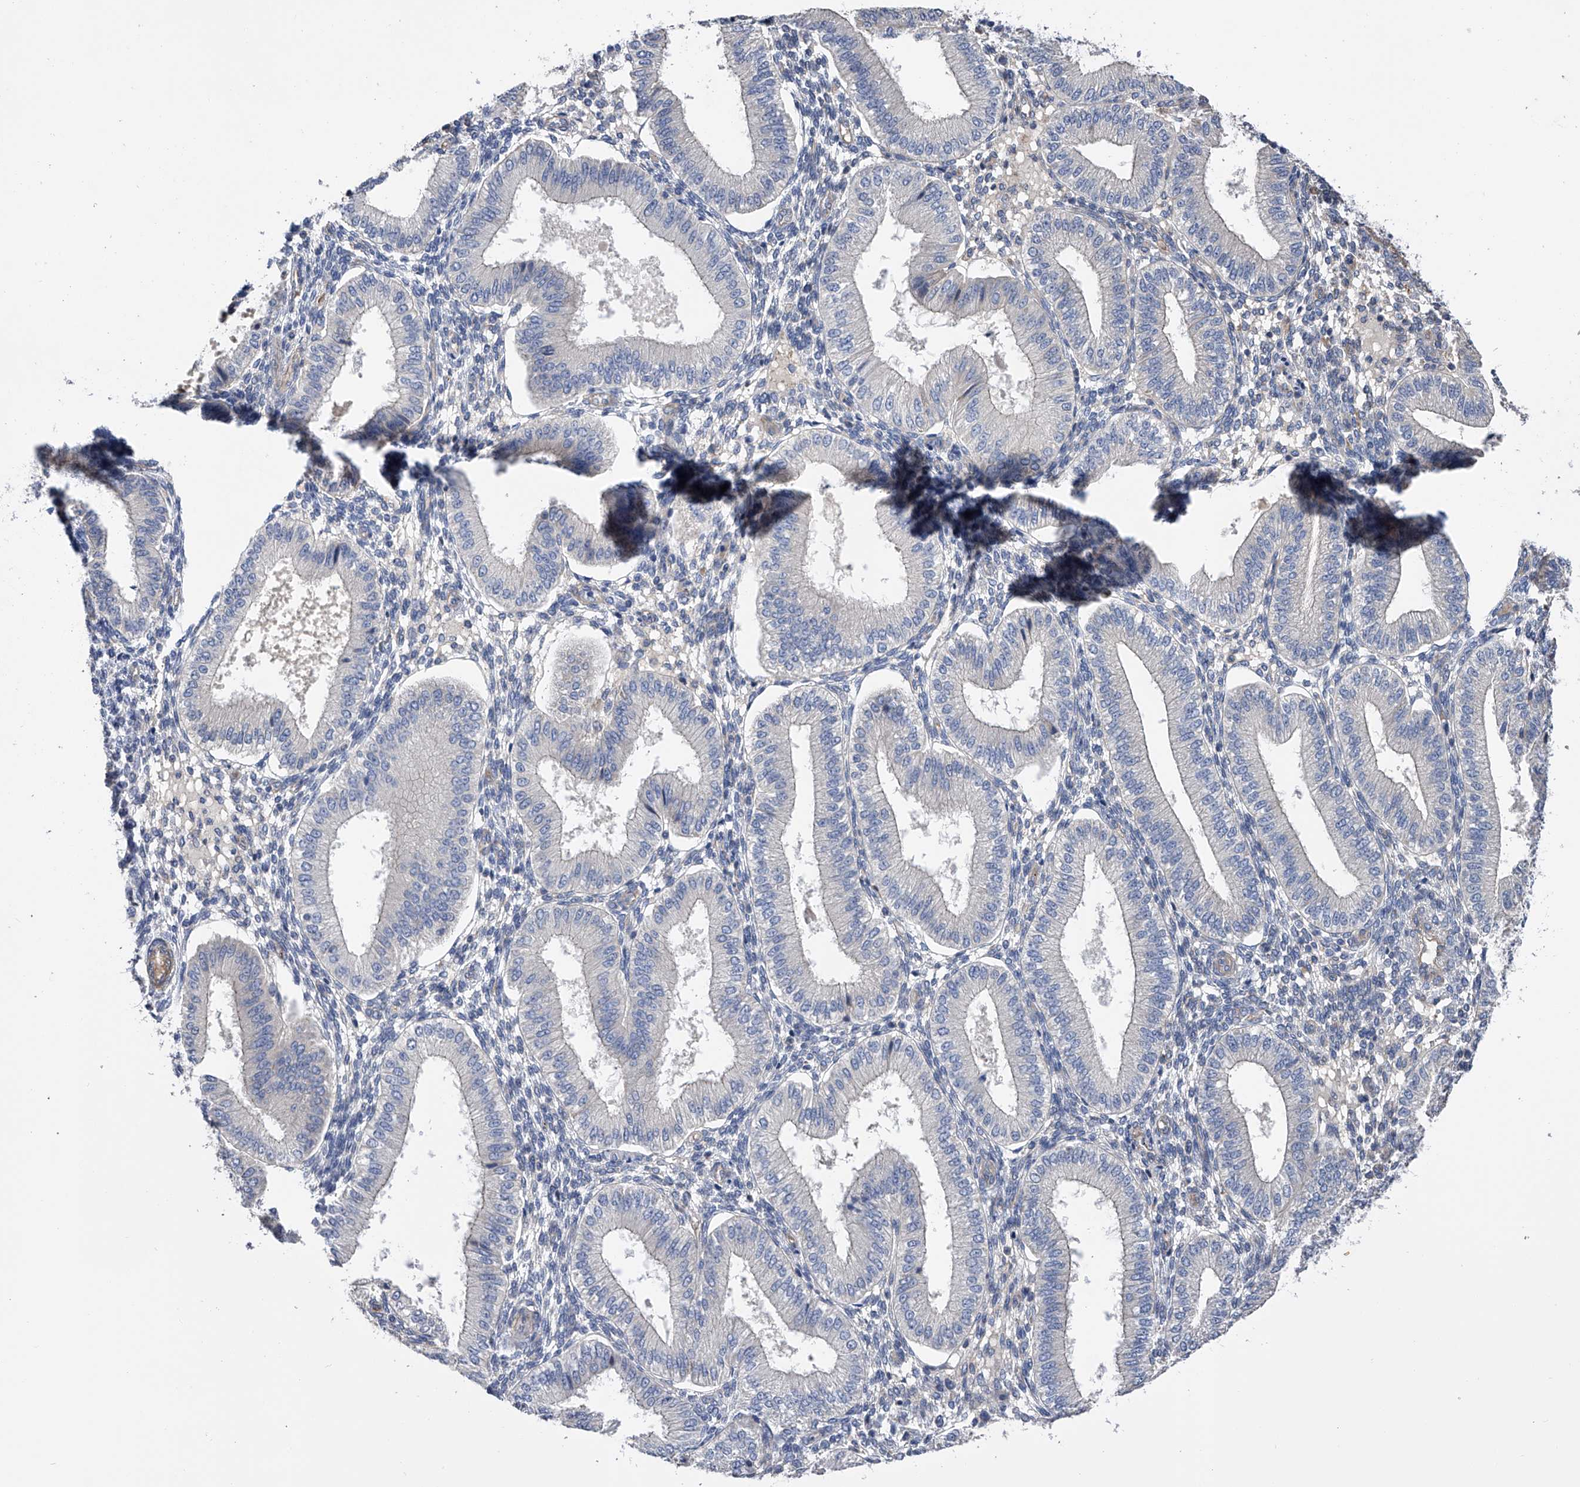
{"staining": {"intensity": "negative", "quantity": "none", "location": "none"}, "tissue": "endometrium", "cell_type": "Cells in endometrial stroma", "image_type": "normal", "snomed": [{"axis": "morphology", "description": "Normal tissue, NOS"}, {"axis": "topography", "description": "Endometrium"}], "caption": "Immunohistochemistry (IHC) micrograph of benign human endometrium stained for a protein (brown), which exhibits no staining in cells in endometrial stroma.", "gene": "RWDD2A", "patient": {"sex": "female", "age": 39}}